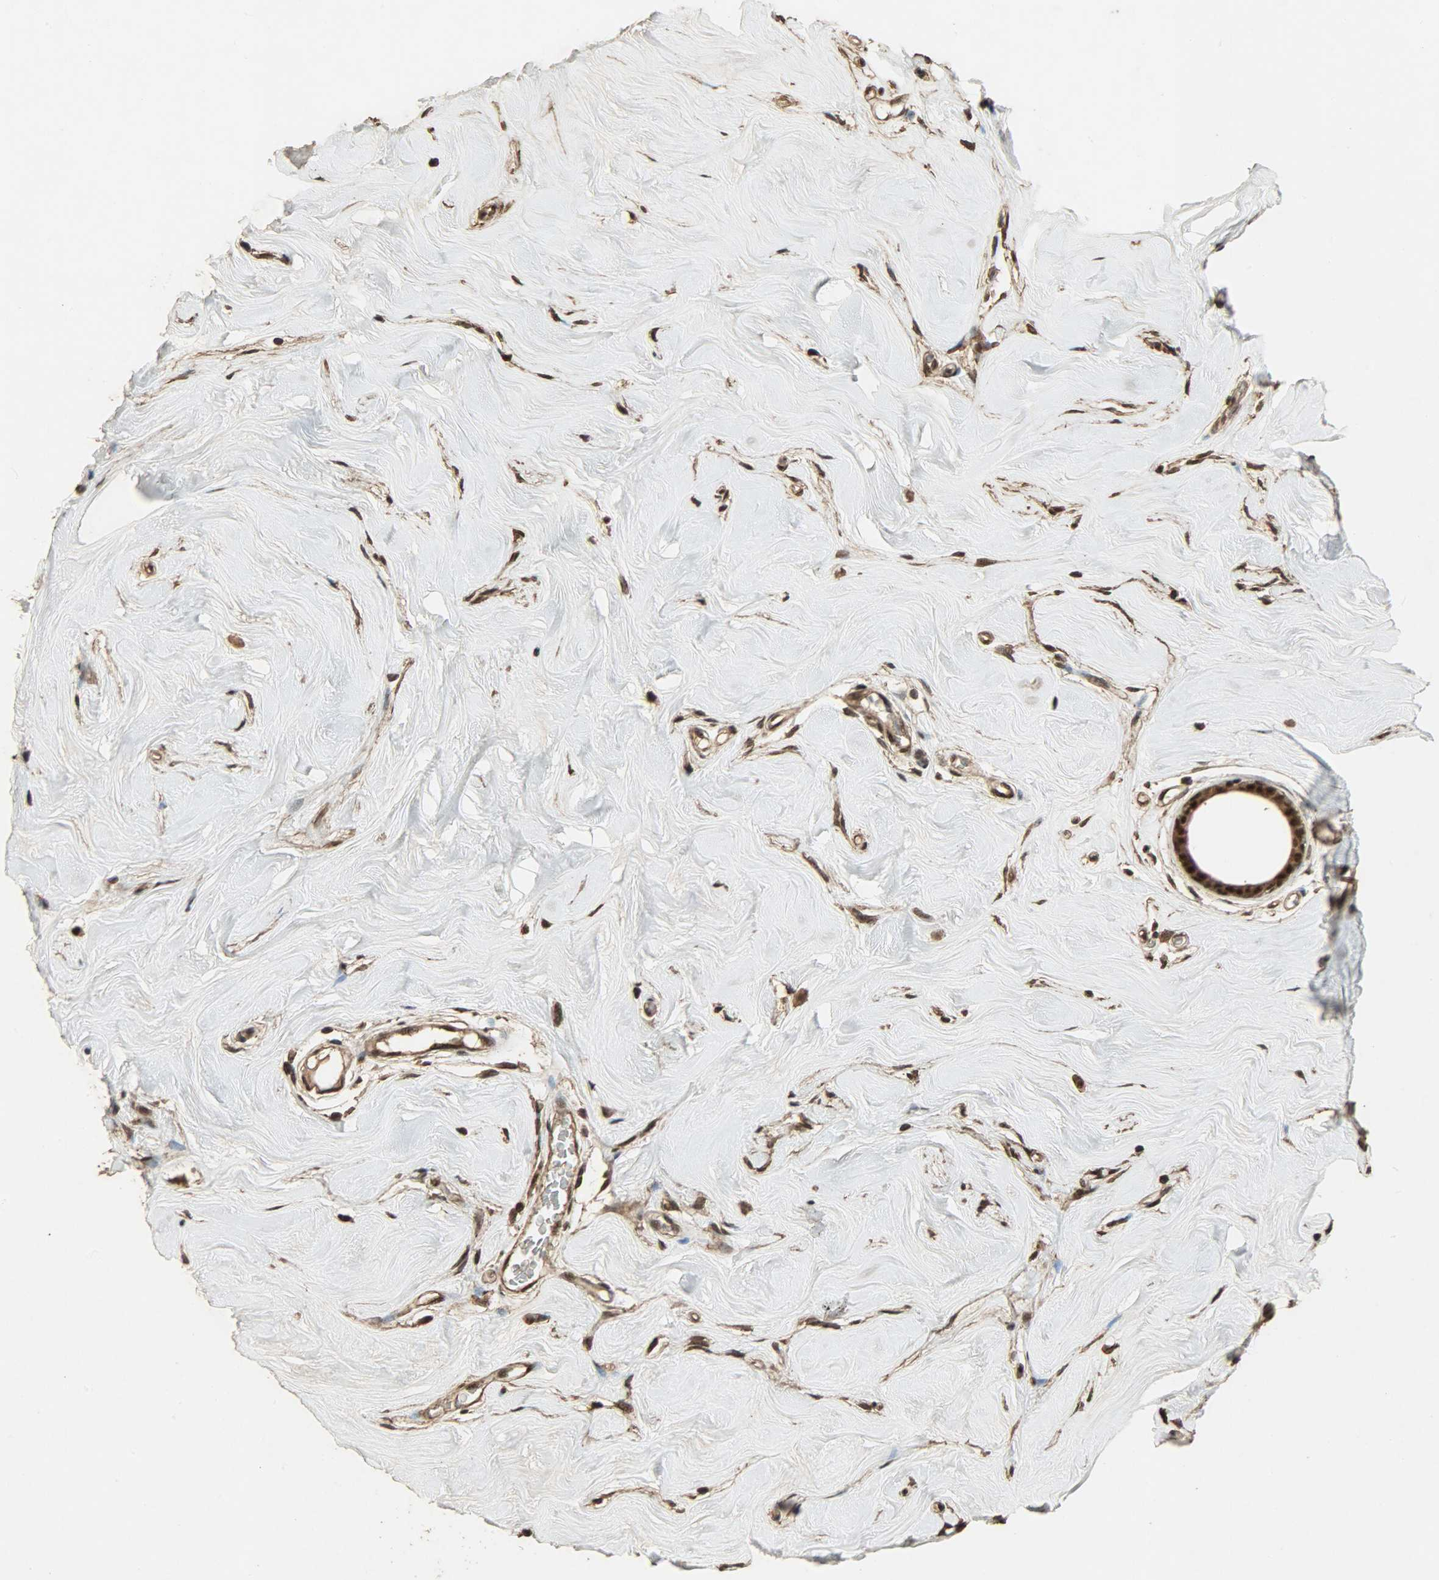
{"staining": {"intensity": "strong", "quantity": ">75%", "location": "cytoplasmic/membranous,nuclear"}, "tissue": "breast cancer", "cell_type": "Tumor cells", "image_type": "cancer", "snomed": [{"axis": "morphology", "description": "Normal tissue, NOS"}, {"axis": "morphology", "description": "Duct carcinoma"}, {"axis": "topography", "description": "Breast"}], "caption": "This photomicrograph reveals IHC staining of breast cancer (infiltrating ductal carcinoma), with high strong cytoplasmic/membranous and nuclear positivity in approximately >75% of tumor cells.", "gene": "CCNT2", "patient": {"sex": "female", "age": 49}}